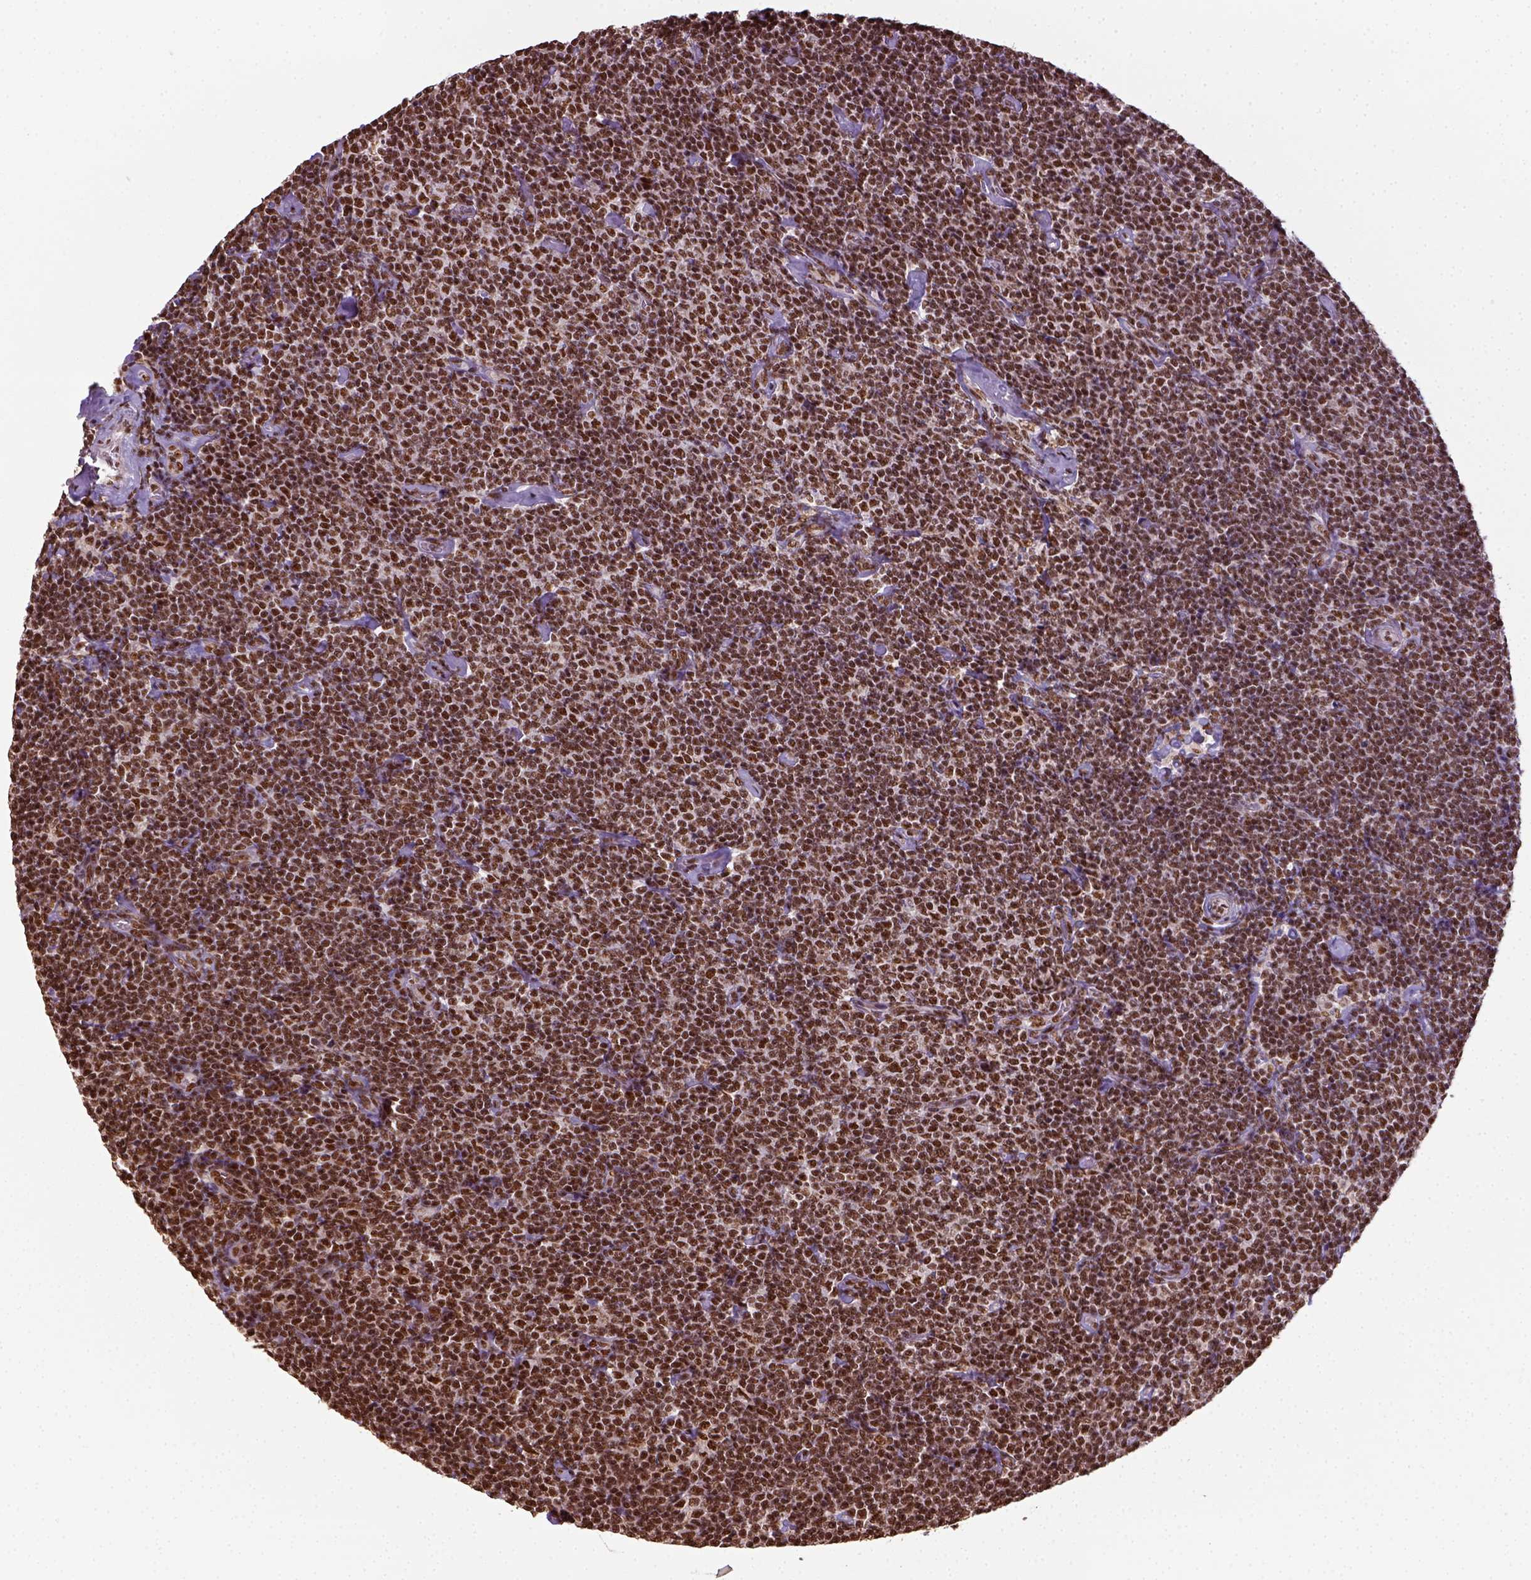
{"staining": {"intensity": "strong", "quantity": ">75%", "location": "nuclear"}, "tissue": "lymphoma", "cell_type": "Tumor cells", "image_type": "cancer", "snomed": [{"axis": "morphology", "description": "Malignant lymphoma, non-Hodgkin's type, Low grade"}, {"axis": "topography", "description": "Lymph node"}], "caption": "An immunohistochemistry (IHC) histopathology image of neoplastic tissue is shown. Protein staining in brown highlights strong nuclear positivity in low-grade malignant lymphoma, non-Hodgkin's type within tumor cells.", "gene": "CCAR1", "patient": {"sex": "male", "age": 81}}